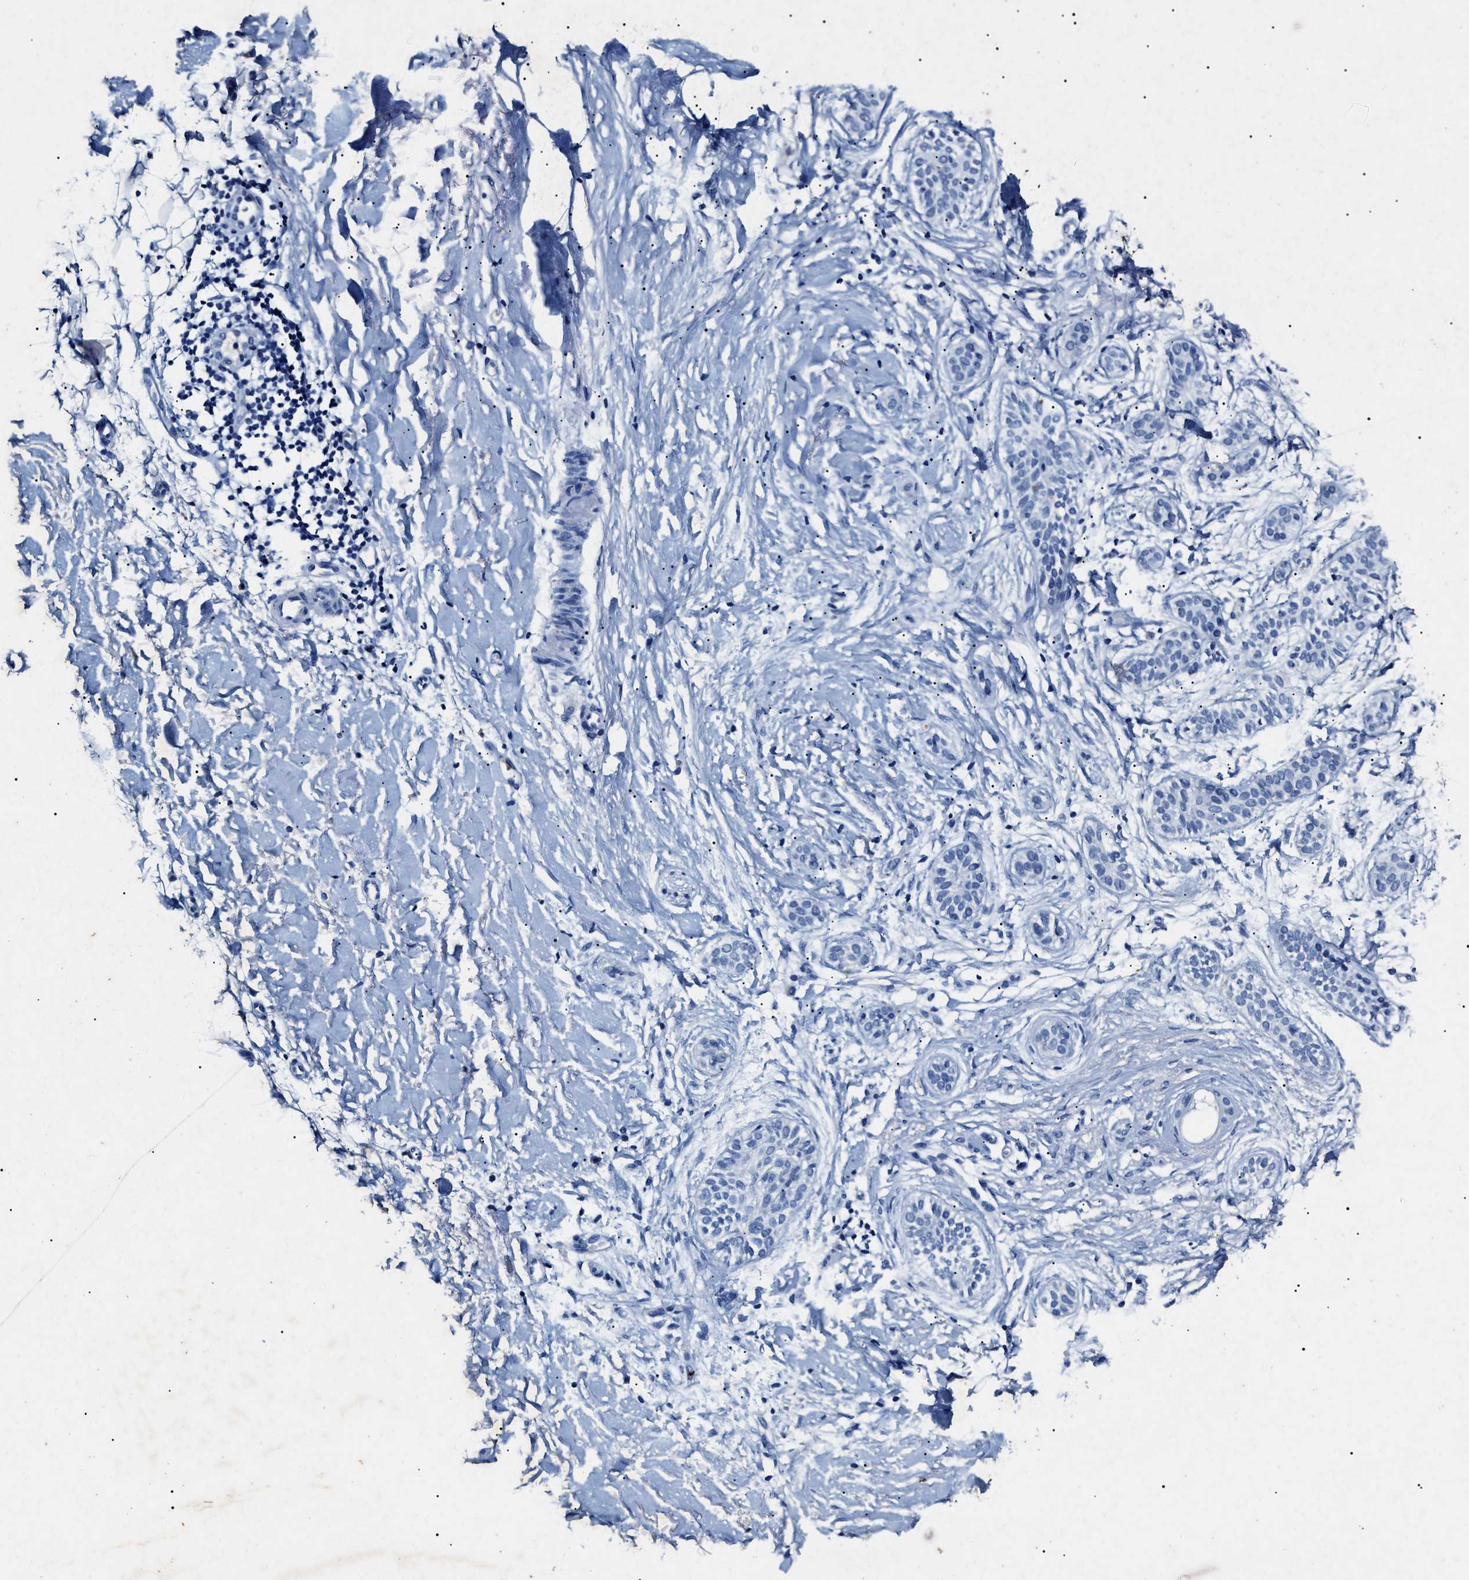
{"staining": {"intensity": "negative", "quantity": "none", "location": "none"}, "tissue": "skin cancer", "cell_type": "Tumor cells", "image_type": "cancer", "snomed": [{"axis": "morphology", "description": "Normal tissue, NOS"}, {"axis": "morphology", "description": "Basal cell carcinoma"}, {"axis": "topography", "description": "Skin"}], "caption": "DAB (3,3'-diaminobenzidine) immunohistochemical staining of human skin cancer displays no significant expression in tumor cells.", "gene": "LRRC8E", "patient": {"sex": "male", "age": 63}}